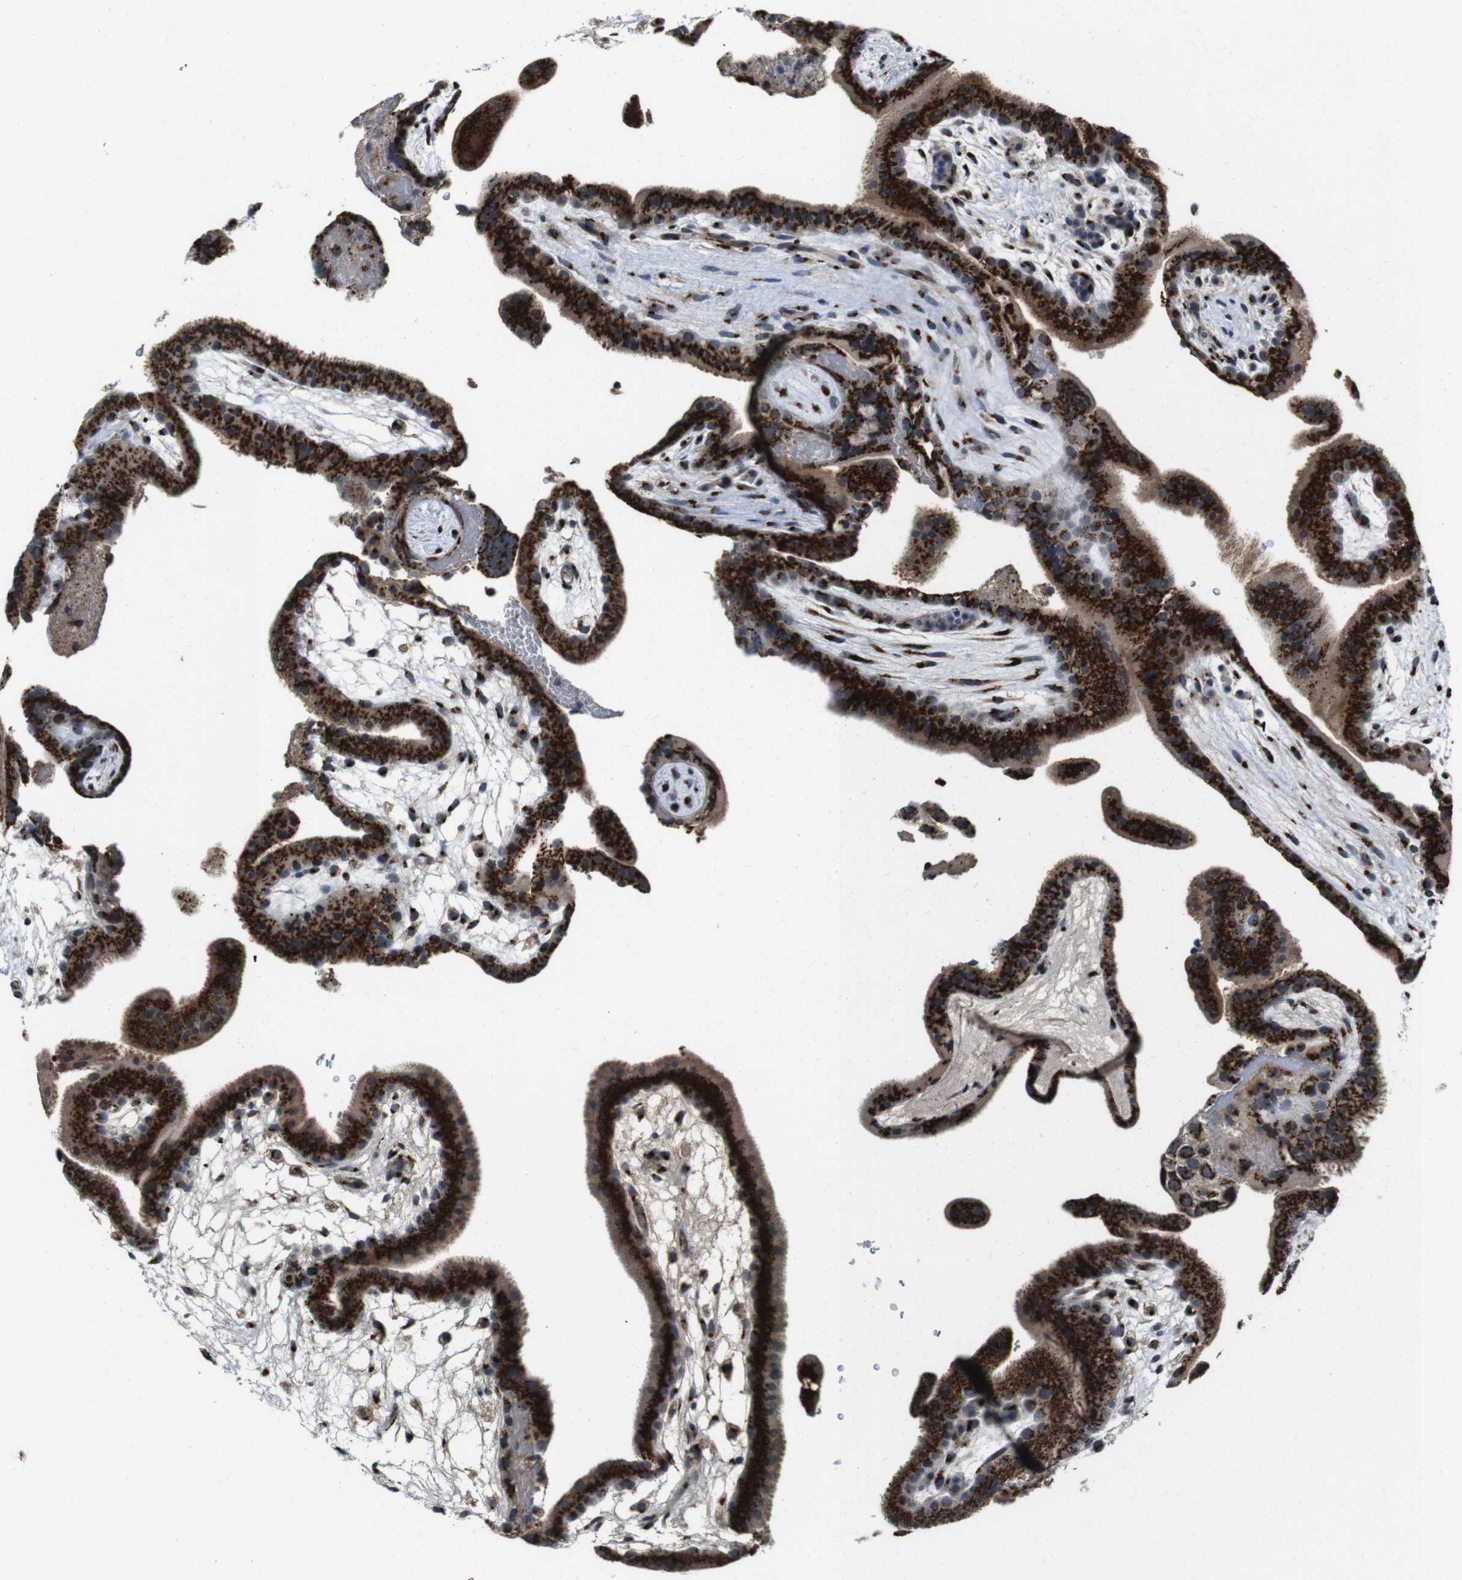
{"staining": {"intensity": "strong", "quantity": ">75%", "location": "cytoplasmic/membranous"}, "tissue": "placenta", "cell_type": "Trophoblastic cells", "image_type": "normal", "snomed": [{"axis": "morphology", "description": "Normal tissue, NOS"}, {"axis": "topography", "description": "Placenta"}], "caption": "Immunohistochemistry (IHC) of unremarkable human placenta exhibits high levels of strong cytoplasmic/membranous expression in about >75% of trophoblastic cells.", "gene": "ZFPL1", "patient": {"sex": "female", "age": 19}}